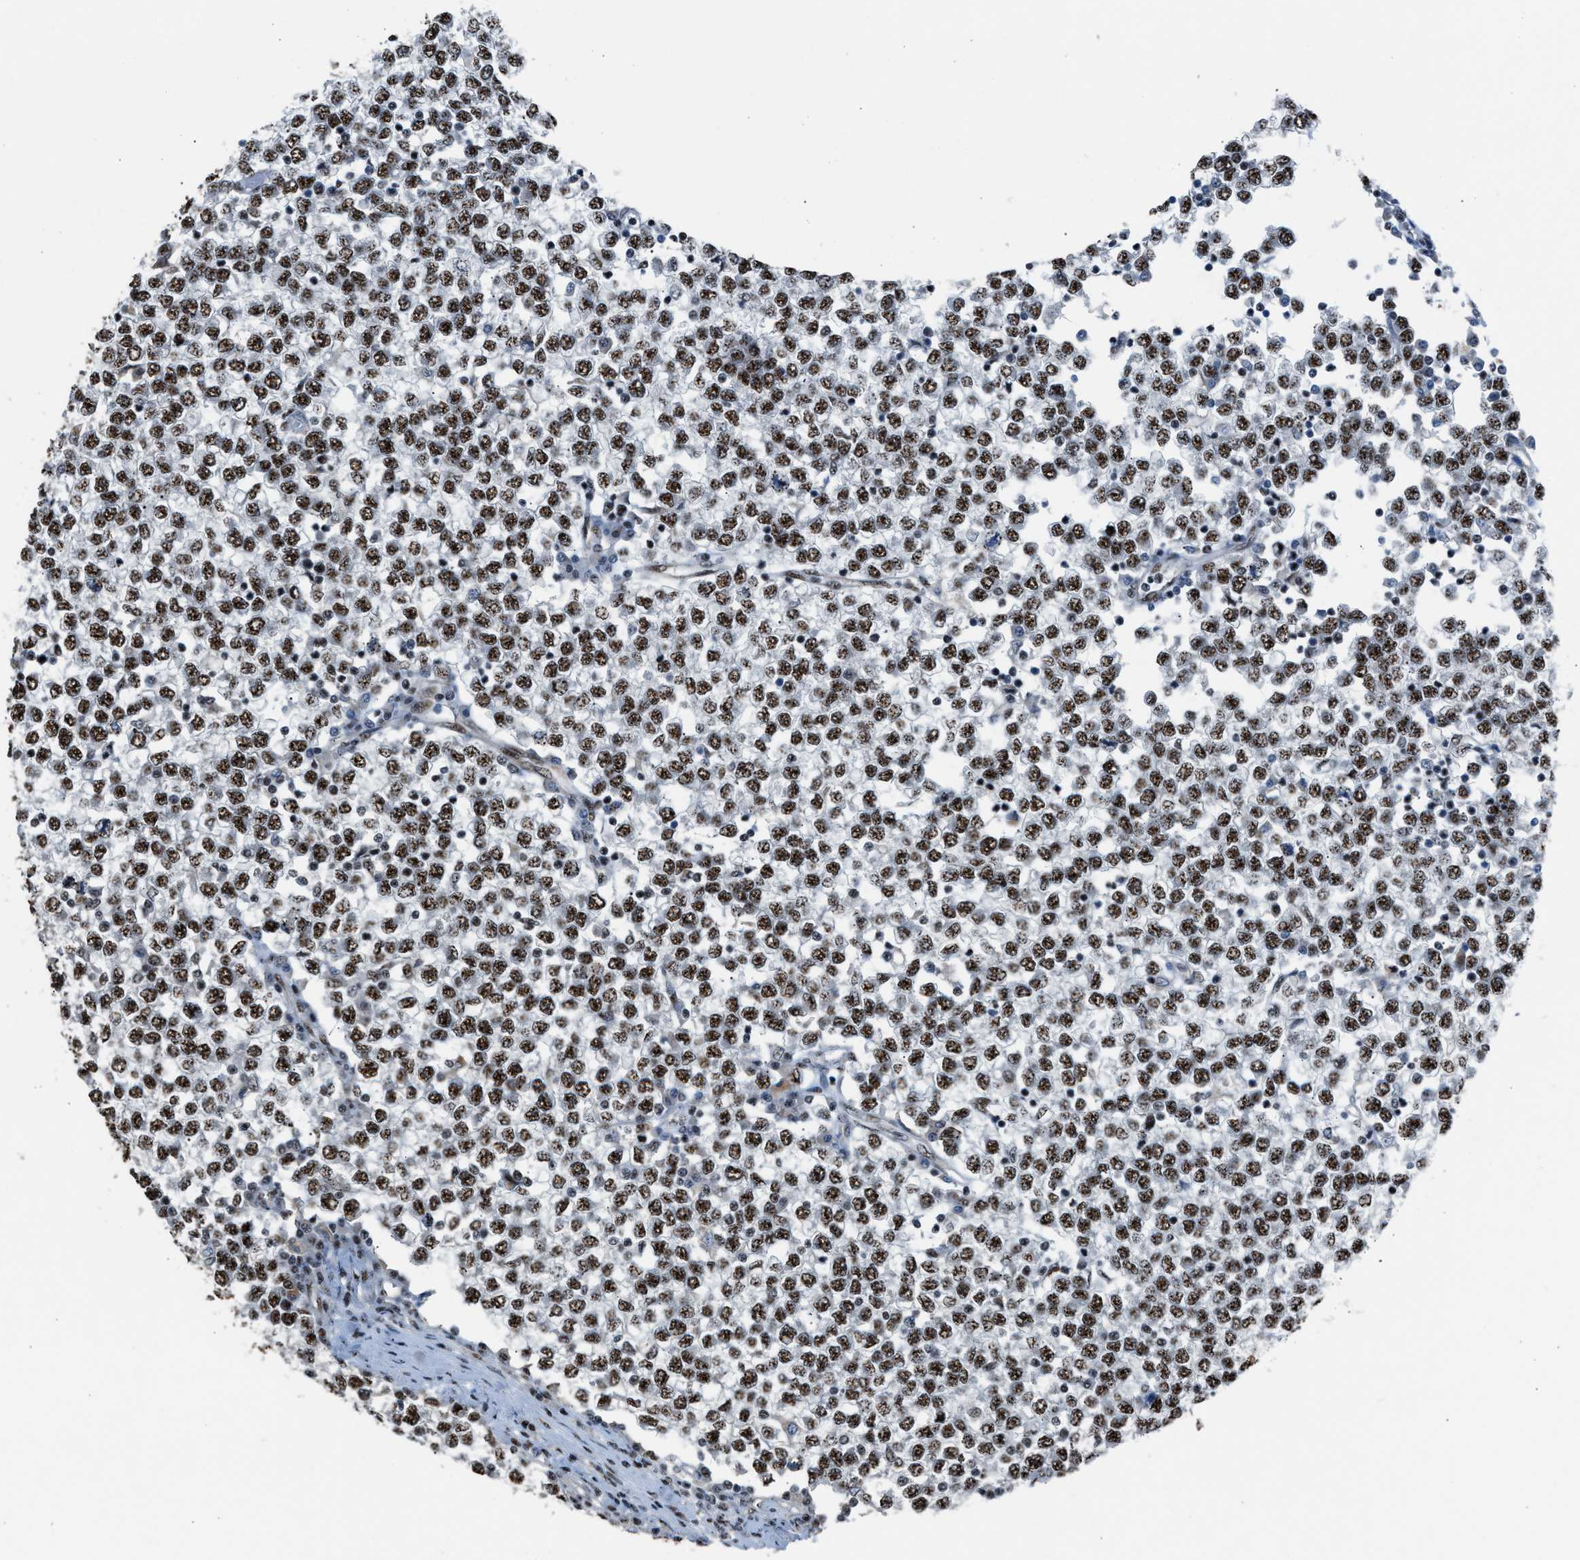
{"staining": {"intensity": "strong", "quantity": ">75%", "location": "nuclear"}, "tissue": "testis cancer", "cell_type": "Tumor cells", "image_type": "cancer", "snomed": [{"axis": "morphology", "description": "Seminoma, NOS"}, {"axis": "topography", "description": "Testis"}], "caption": "A brown stain highlights strong nuclear expression of a protein in testis cancer tumor cells.", "gene": "CENPP", "patient": {"sex": "male", "age": 65}}